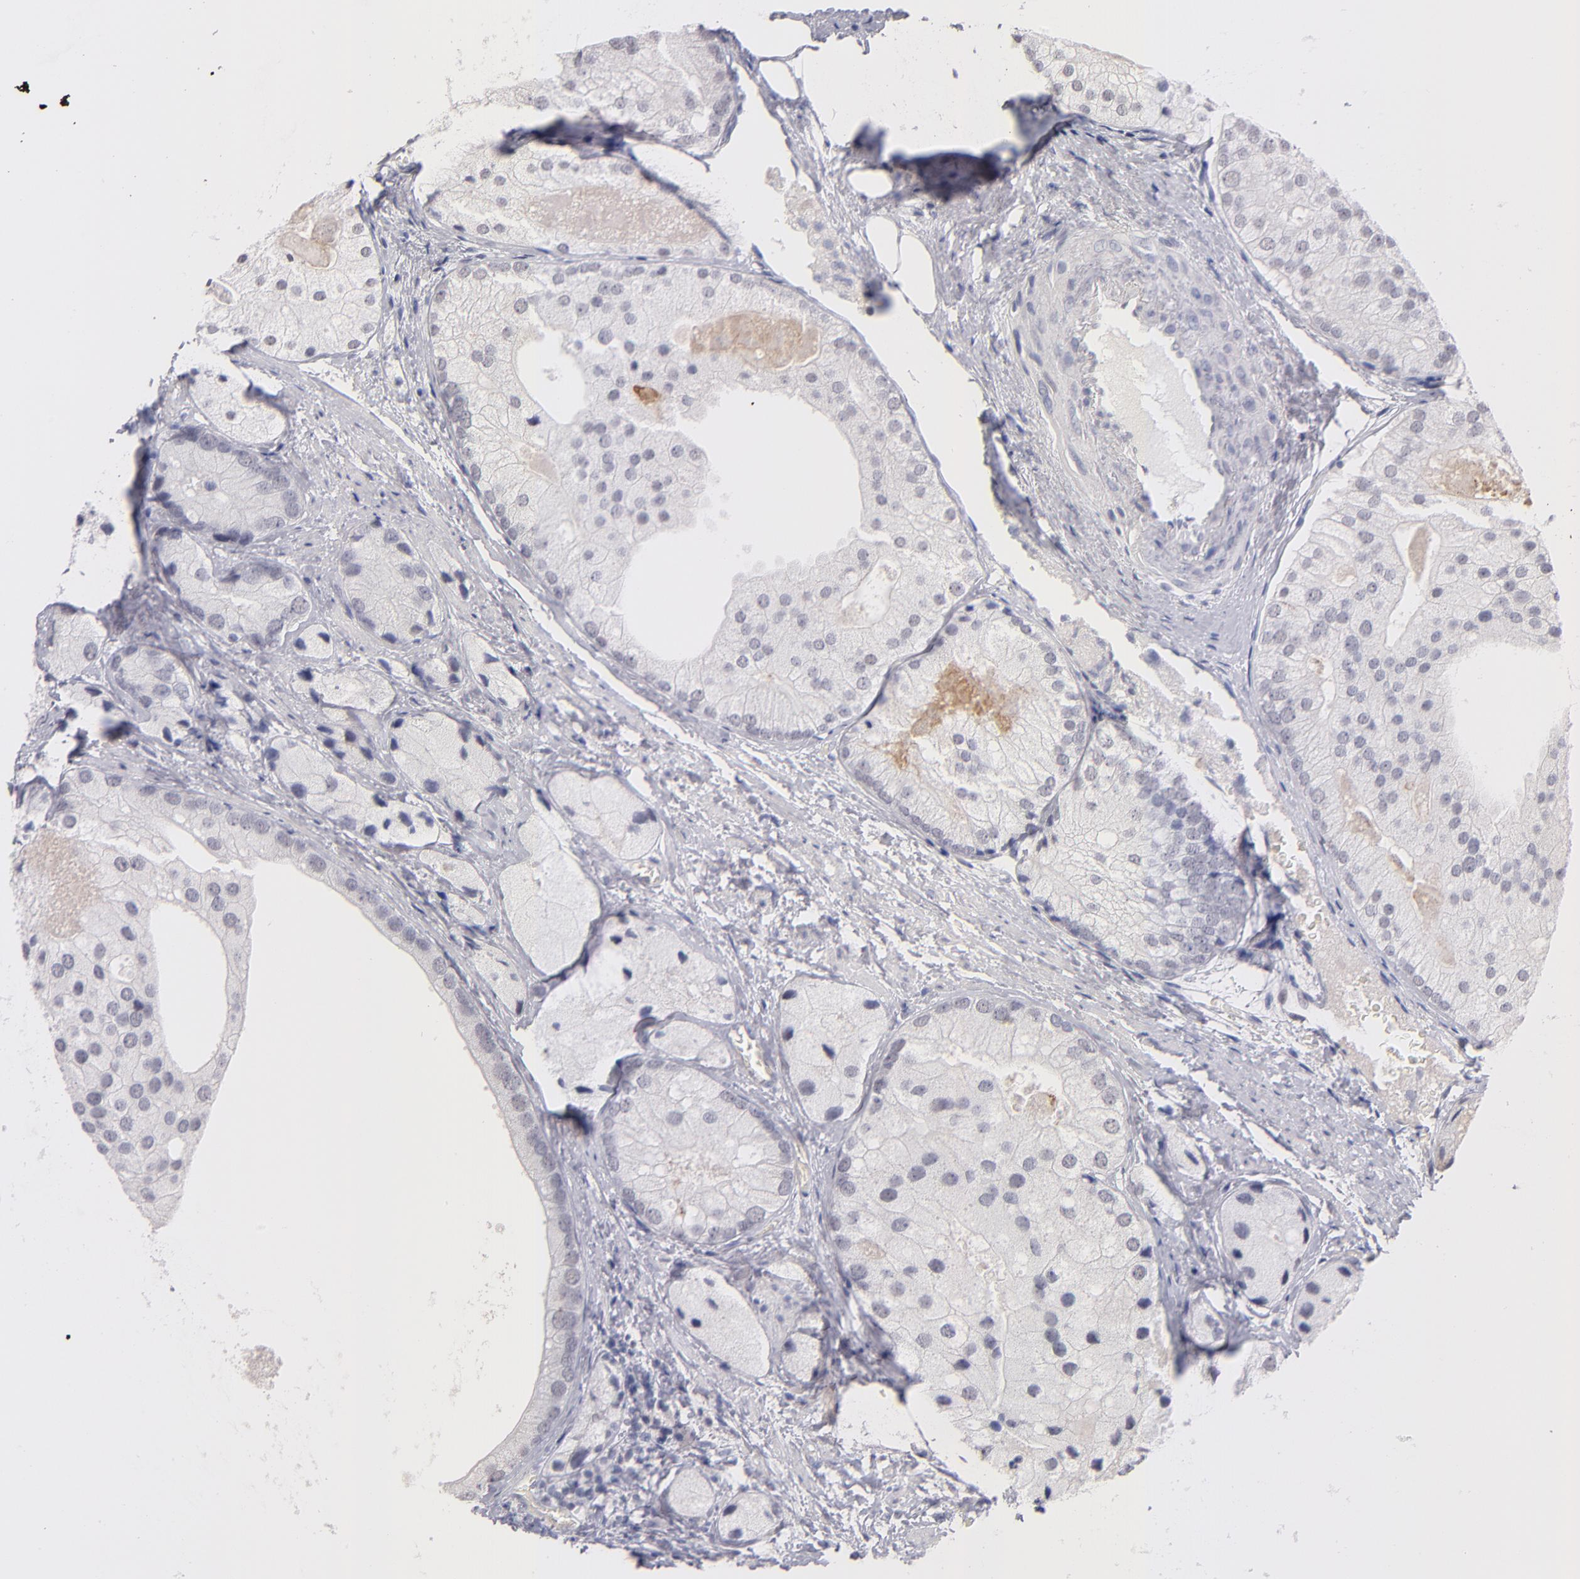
{"staining": {"intensity": "negative", "quantity": "none", "location": "none"}, "tissue": "prostate cancer", "cell_type": "Tumor cells", "image_type": "cancer", "snomed": [{"axis": "morphology", "description": "Adenocarcinoma, Low grade"}, {"axis": "topography", "description": "Prostate"}], "caption": "This is an immunohistochemistry (IHC) image of prostate cancer (low-grade adenocarcinoma). There is no expression in tumor cells.", "gene": "TEX11", "patient": {"sex": "male", "age": 69}}